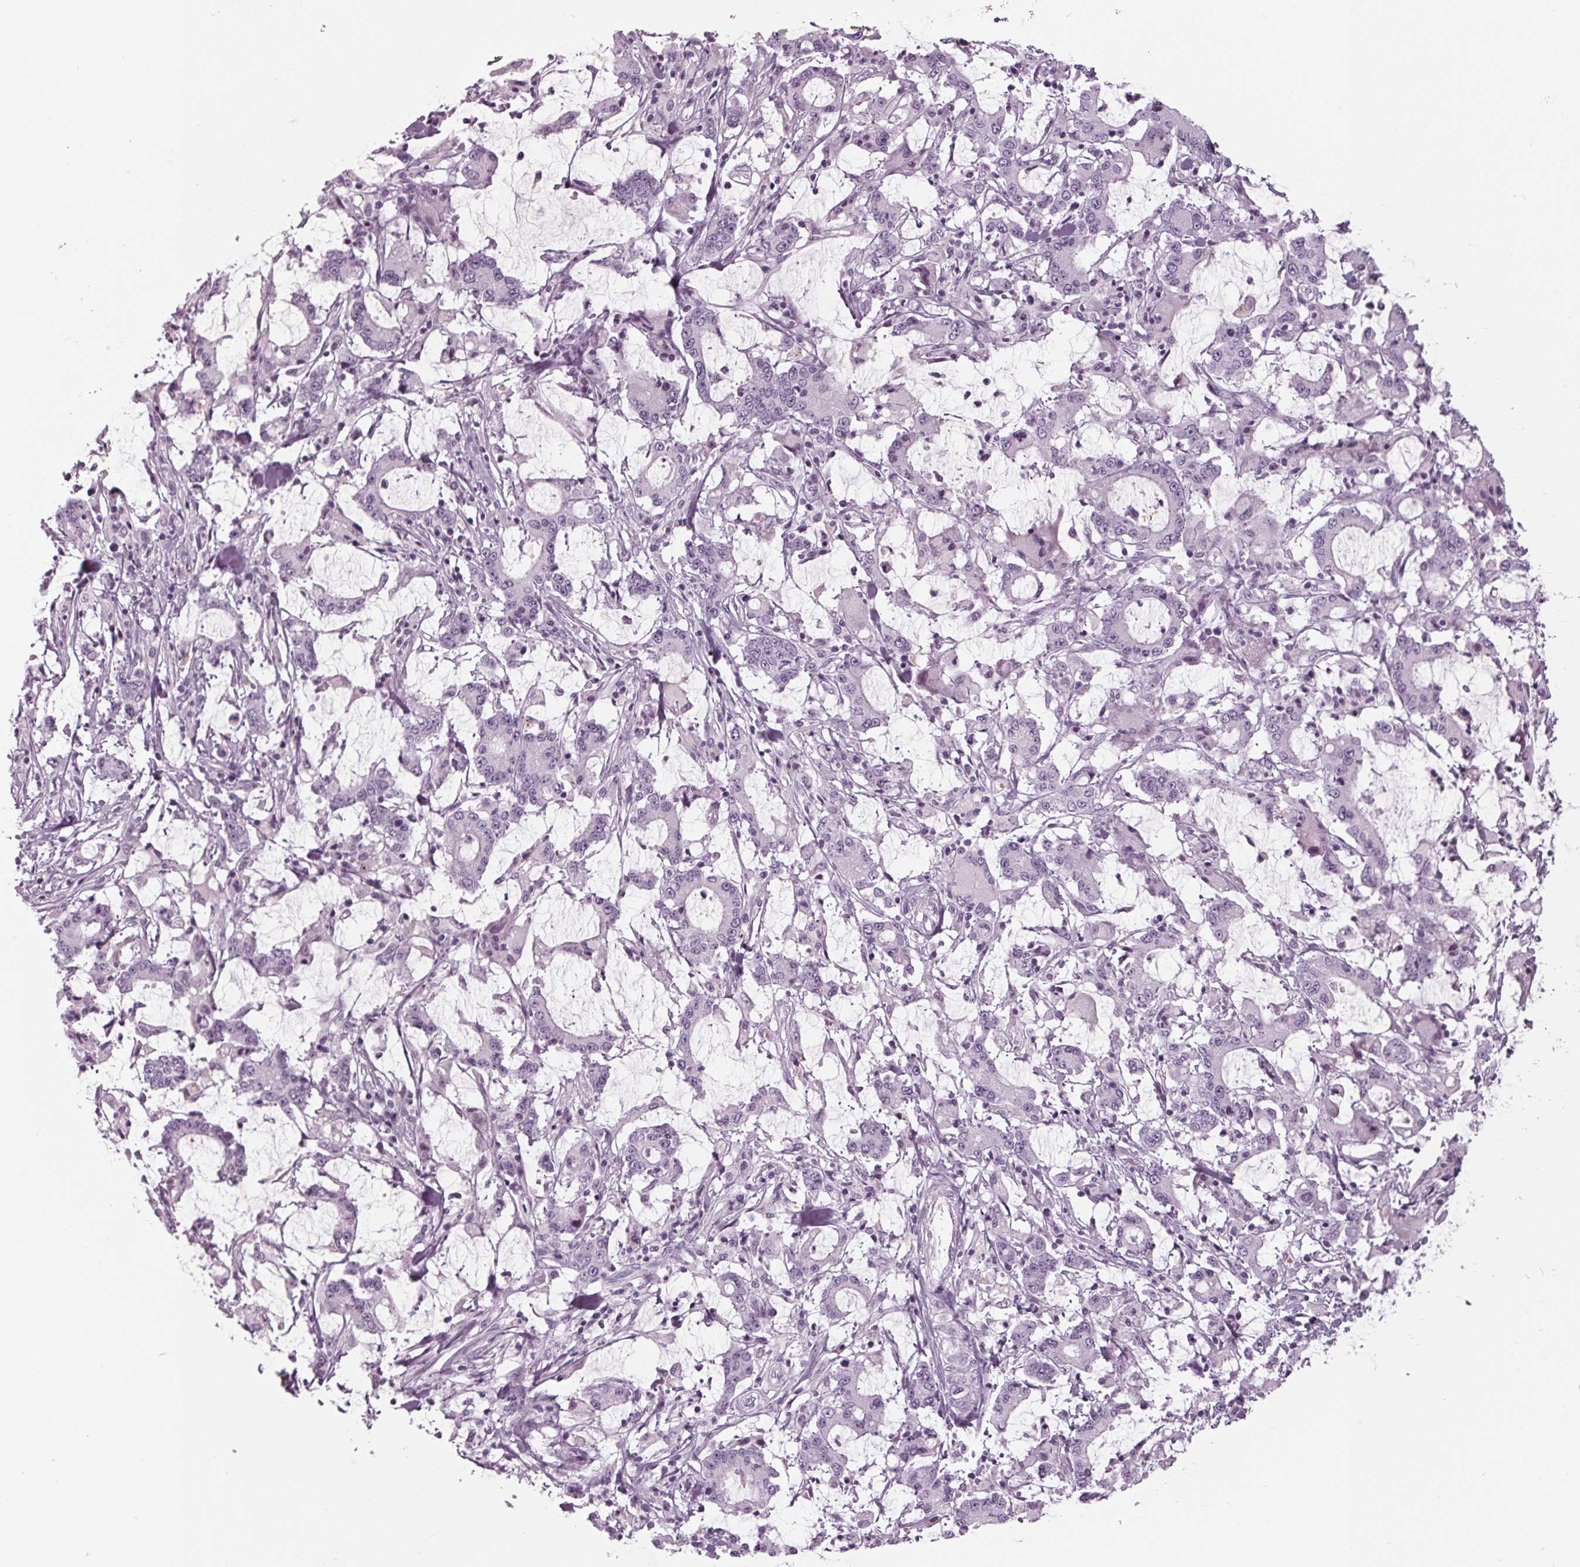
{"staining": {"intensity": "negative", "quantity": "none", "location": "none"}, "tissue": "stomach cancer", "cell_type": "Tumor cells", "image_type": "cancer", "snomed": [{"axis": "morphology", "description": "Adenocarcinoma, NOS"}, {"axis": "topography", "description": "Stomach, upper"}], "caption": "The photomicrograph exhibits no significant positivity in tumor cells of adenocarcinoma (stomach).", "gene": "CYP3A43", "patient": {"sex": "male", "age": 68}}